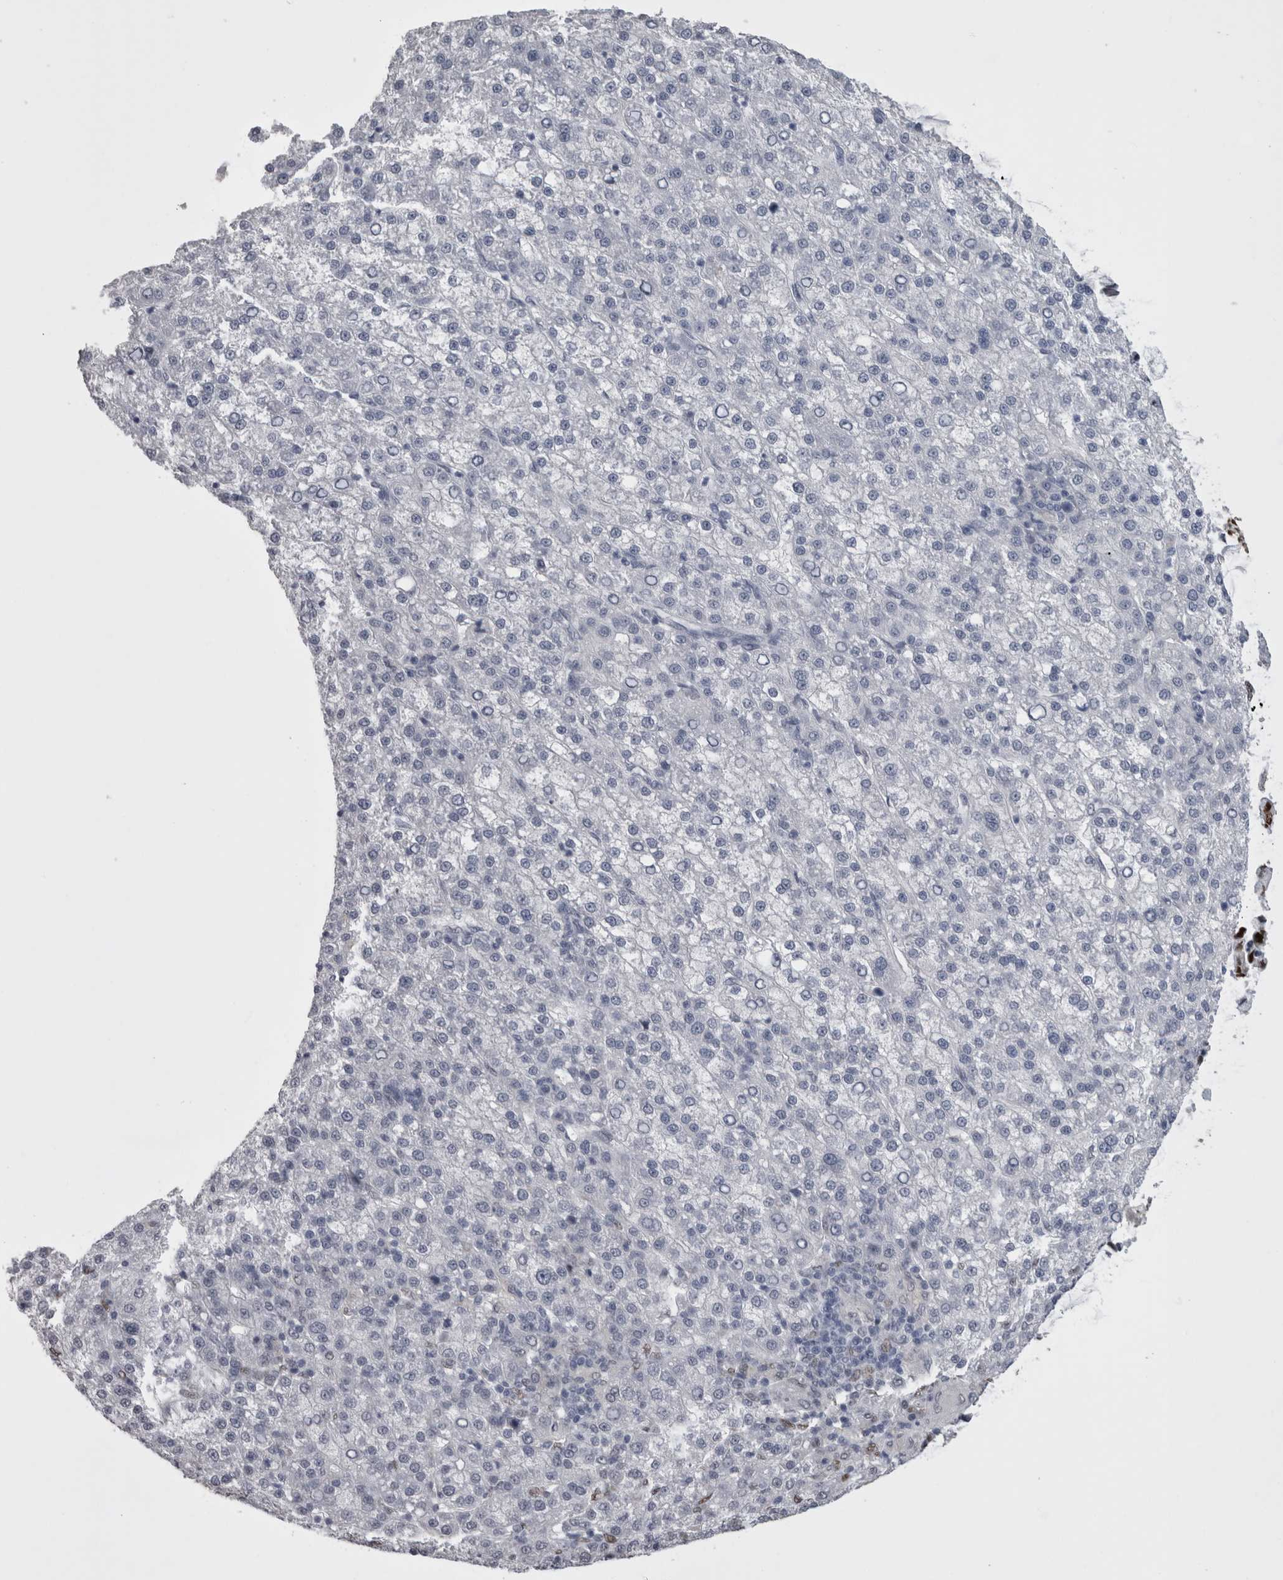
{"staining": {"intensity": "negative", "quantity": "none", "location": "none"}, "tissue": "liver cancer", "cell_type": "Tumor cells", "image_type": "cancer", "snomed": [{"axis": "morphology", "description": "Carcinoma, Hepatocellular, NOS"}, {"axis": "topography", "description": "Liver"}], "caption": "Liver cancer was stained to show a protein in brown. There is no significant positivity in tumor cells. (Brightfield microscopy of DAB (3,3'-diaminobenzidine) immunohistochemistry at high magnification).", "gene": "C1orf54", "patient": {"sex": "female", "age": 58}}